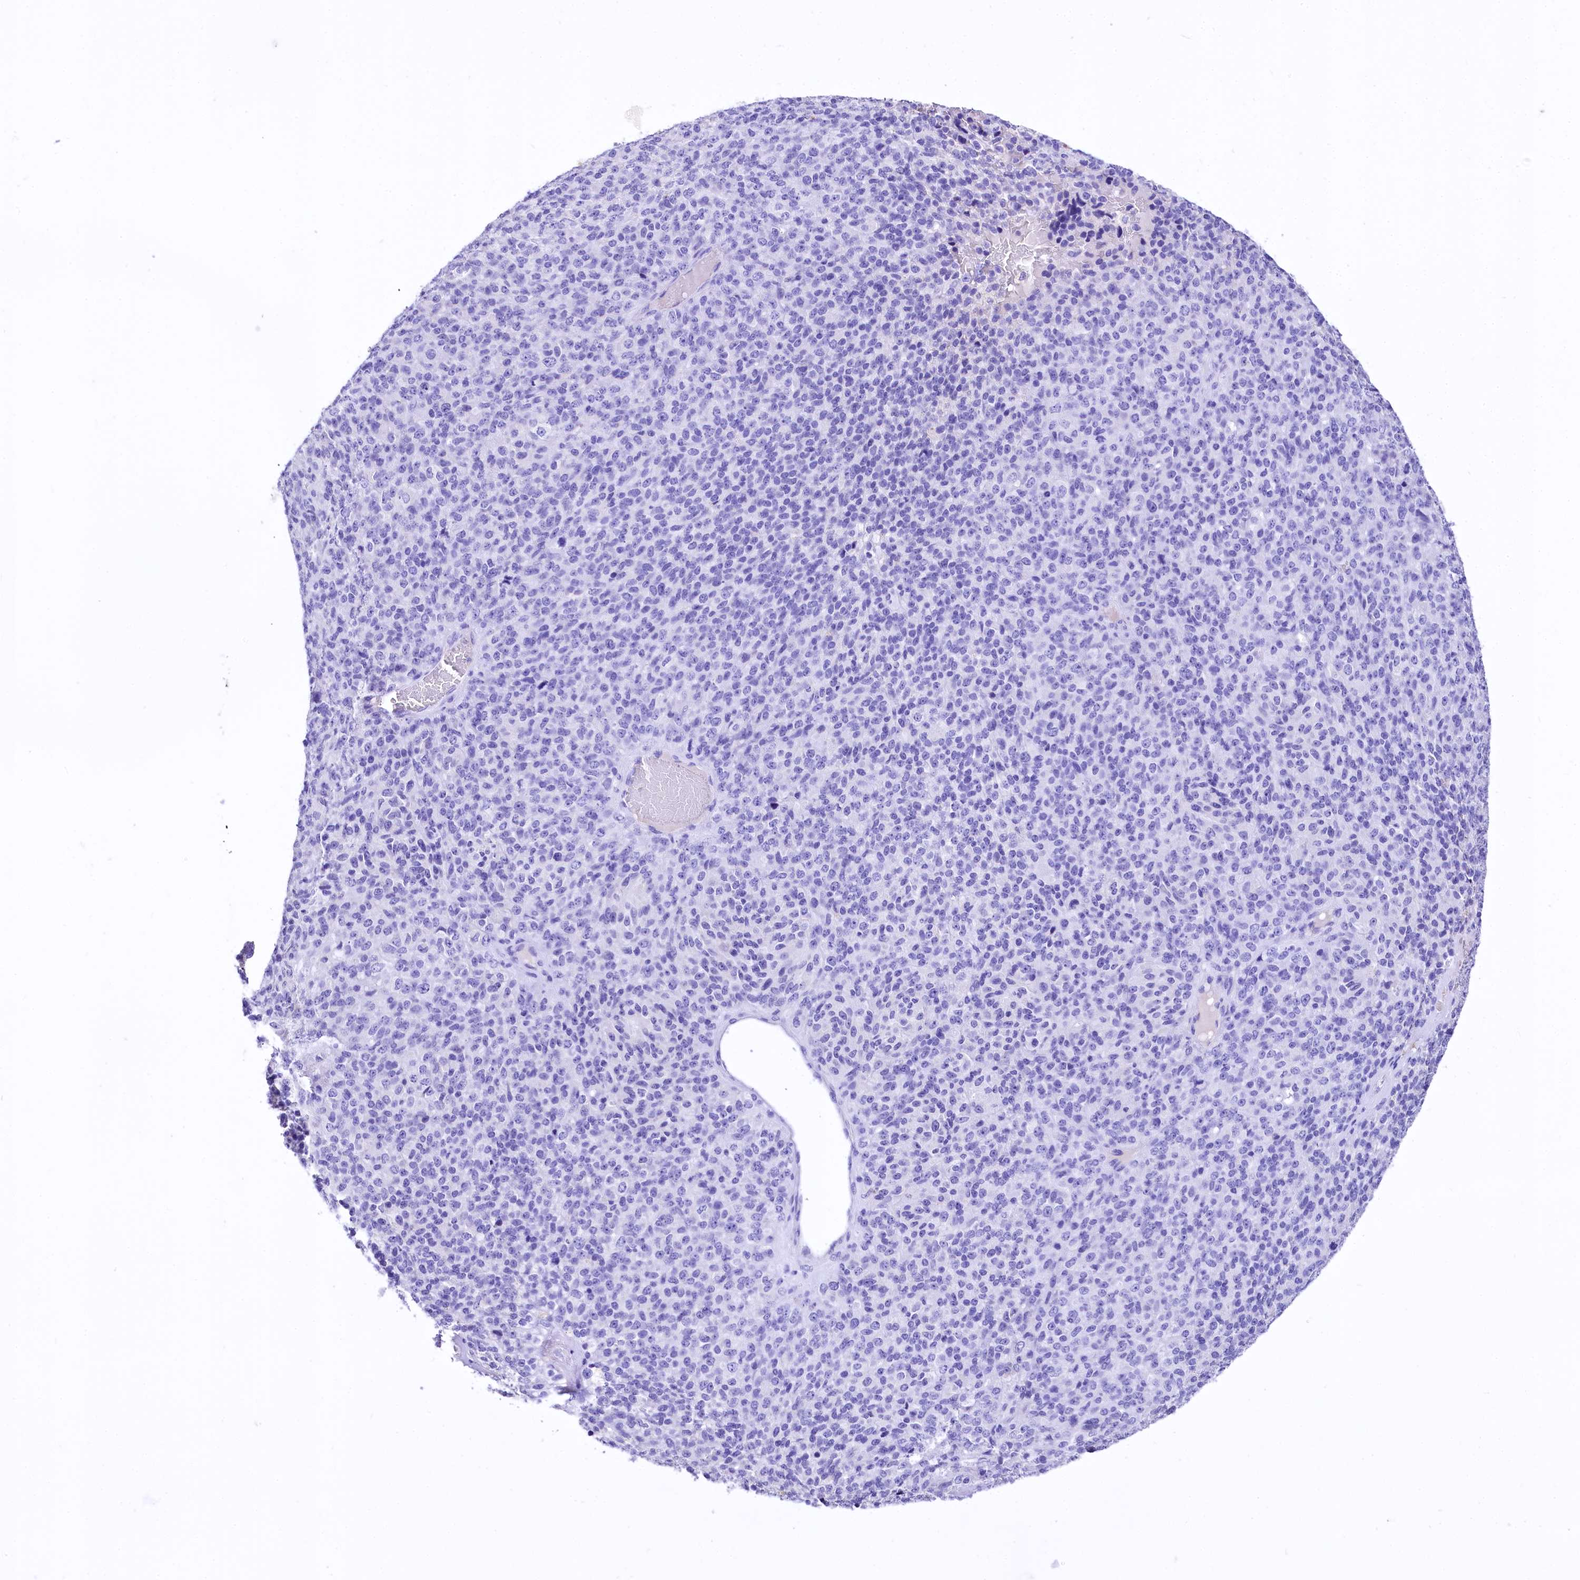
{"staining": {"intensity": "negative", "quantity": "none", "location": "none"}, "tissue": "melanoma", "cell_type": "Tumor cells", "image_type": "cancer", "snomed": [{"axis": "morphology", "description": "Malignant melanoma, Metastatic site"}, {"axis": "topography", "description": "Brain"}], "caption": "High magnification brightfield microscopy of malignant melanoma (metastatic site) stained with DAB (3,3'-diaminobenzidine) (brown) and counterstained with hematoxylin (blue): tumor cells show no significant expression.", "gene": "A2ML1", "patient": {"sex": "female", "age": 56}}